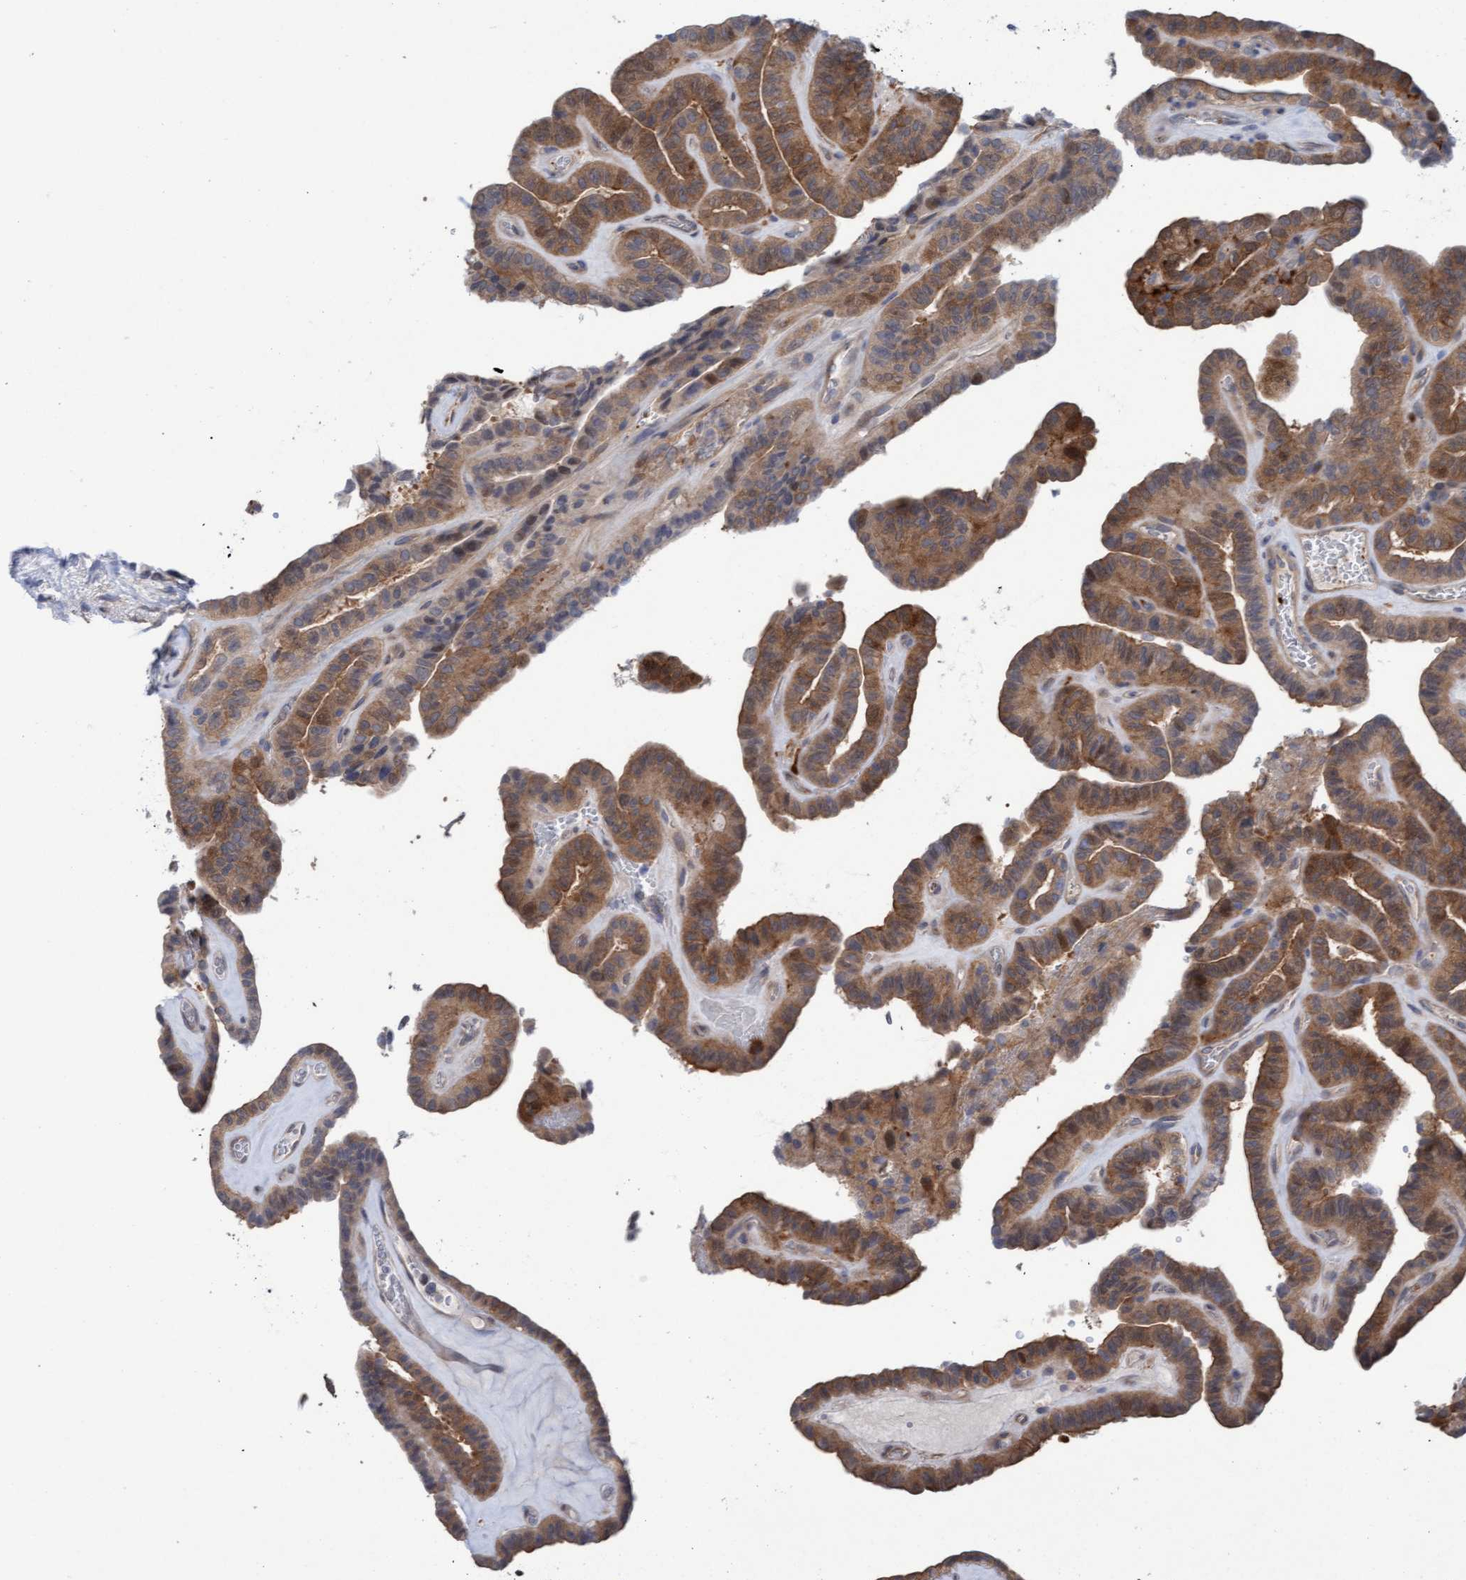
{"staining": {"intensity": "moderate", "quantity": ">75%", "location": "cytoplasmic/membranous"}, "tissue": "thyroid cancer", "cell_type": "Tumor cells", "image_type": "cancer", "snomed": [{"axis": "morphology", "description": "Papillary adenocarcinoma, NOS"}, {"axis": "topography", "description": "Thyroid gland"}], "caption": "Thyroid papillary adenocarcinoma stained with immunohistochemistry (IHC) demonstrates moderate cytoplasmic/membranous staining in approximately >75% of tumor cells. (IHC, brightfield microscopy, high magnification).", "gene": "PLCD1", "patient": {"sex": "male", "age": 77}}